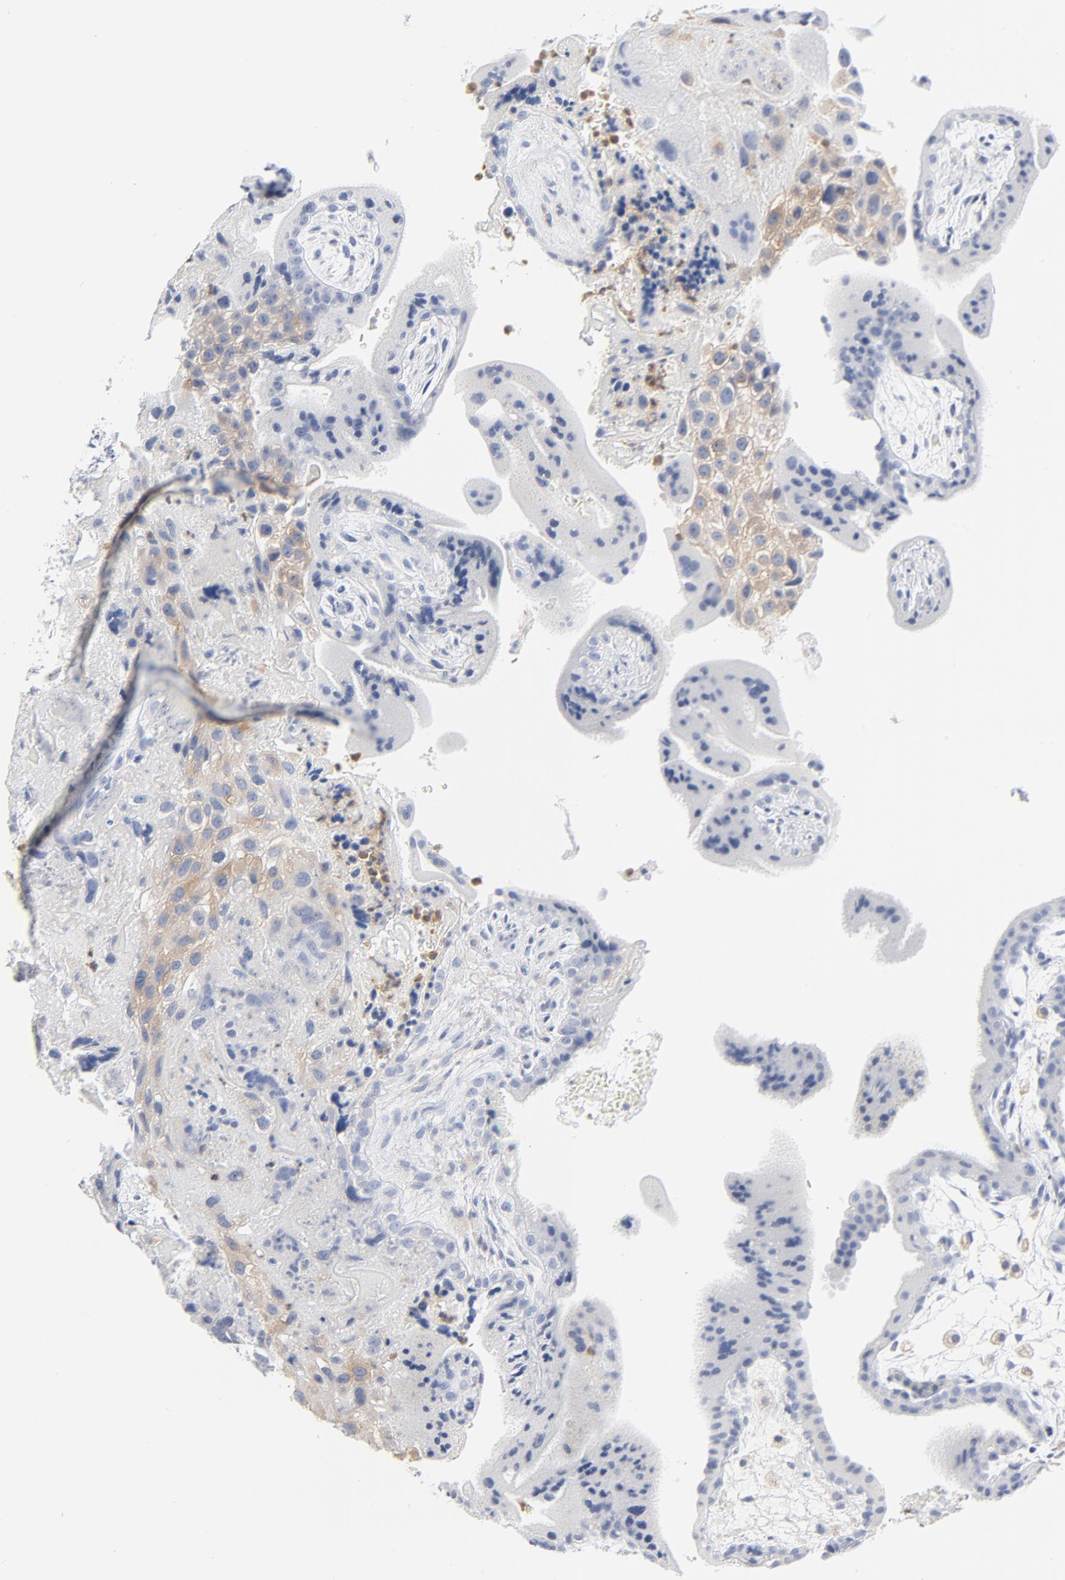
{"staining": {"intensity": "weak", "quantity": "<25%", "location": "cytoplasmic/membranous"}, "tissue": "placenta", "cell_type": "Decidual cells", "image_type": "normal", "snomed": [{"axis": "morphology", "description": "Normal tissue, NOS"}, {"axis": "topography", "description": "Placenta"}], "caption": "An image of placenta stained for a protein displays no brown staining in decidual cells. Nuclei are stained in blue.", "gene": "PTK2B", "patient": {"sex": "female", "age": 35}}